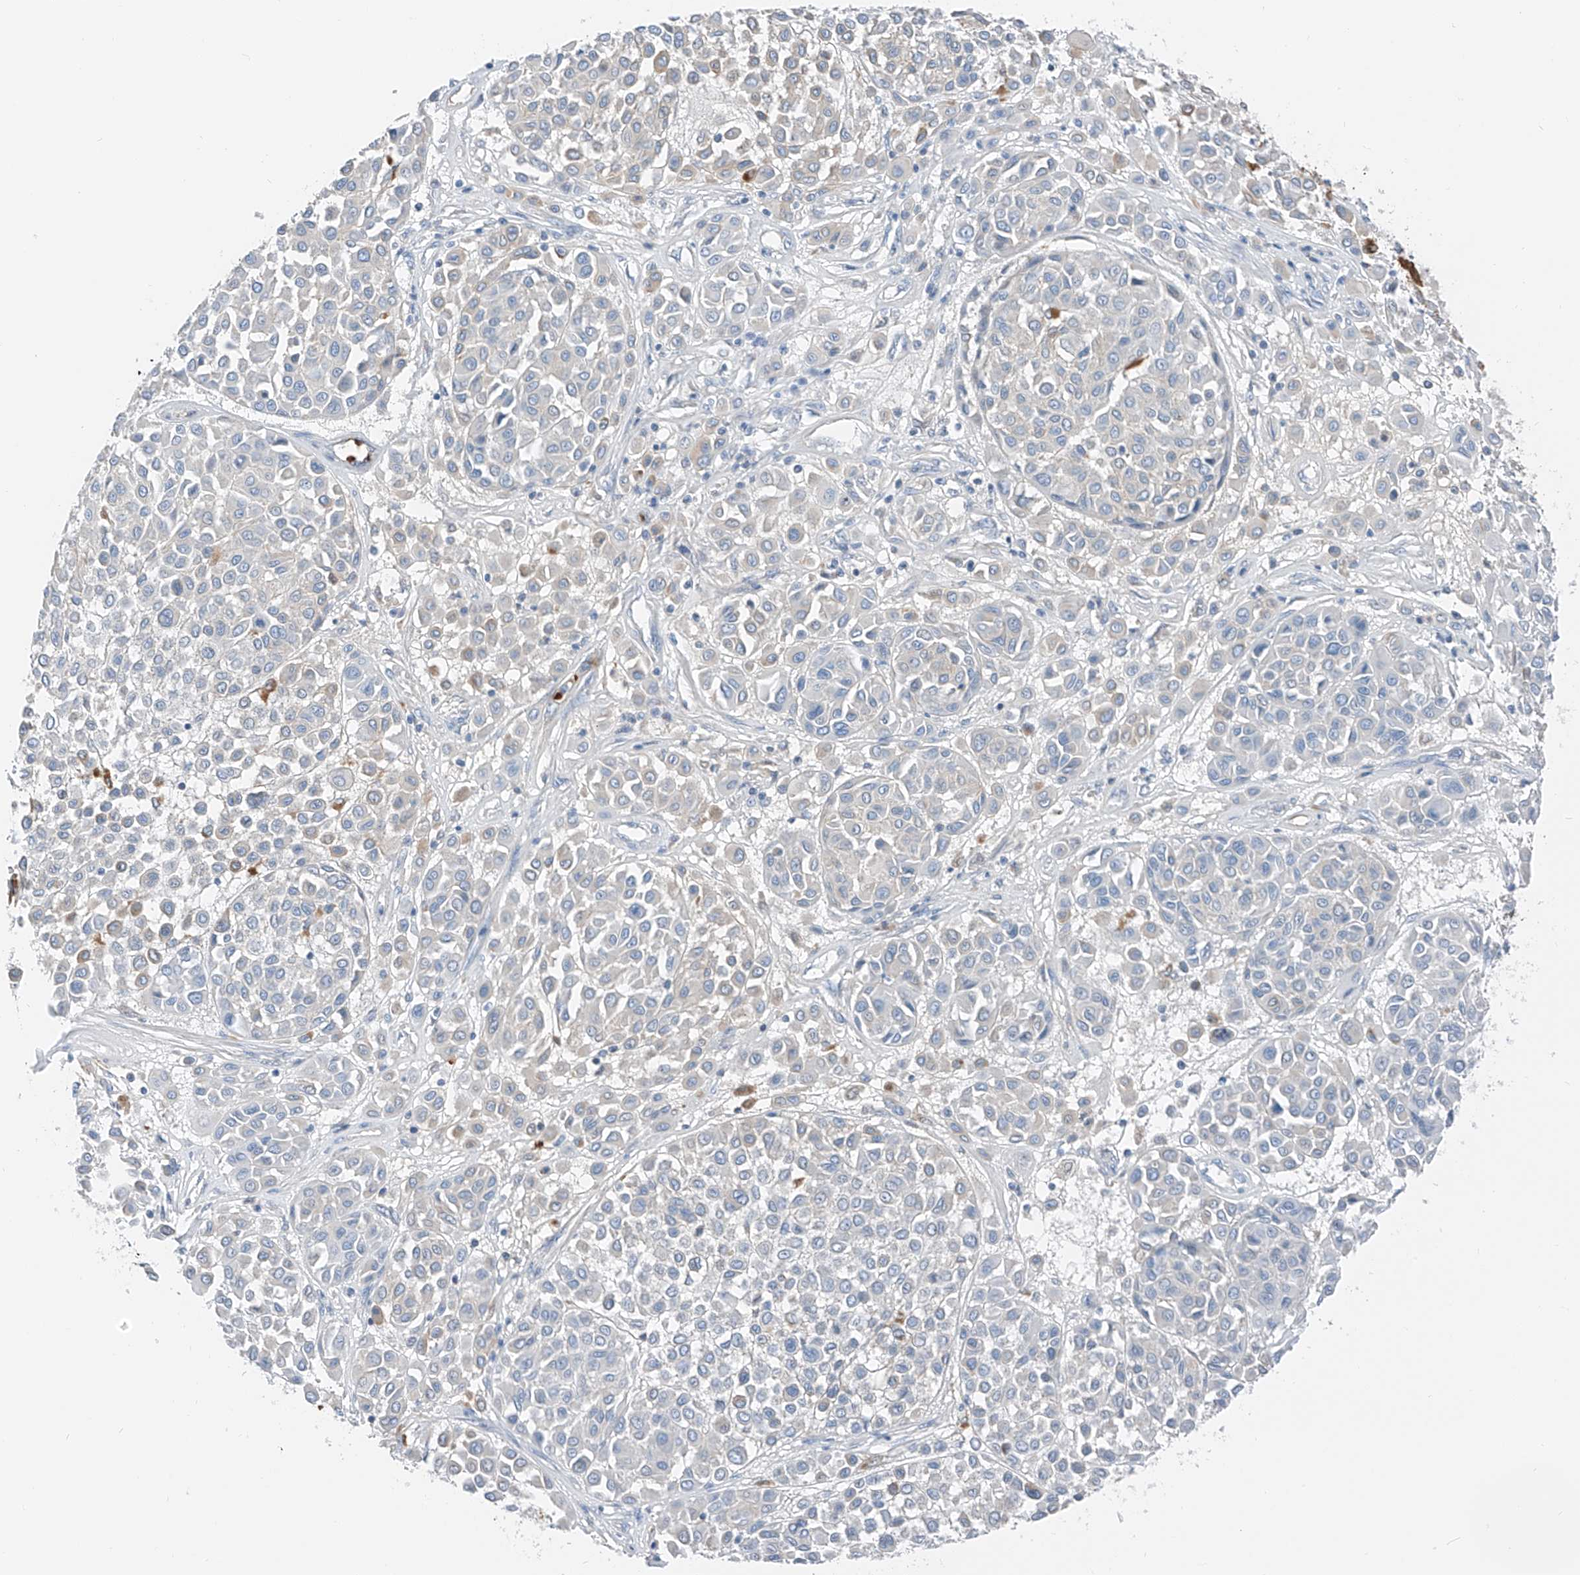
{"staining": {"intensity": "negative", "quantity": "none", "location": "none"}, "tissue": "melanoma", "cell_type": "Tumor cells", "image_type": "cancer", "snomed": [{"axis": "morphology", "description": "Malignant melanoma, Metastatic site"}, {"axis": "topography", "description": "Soft tissue"}], "caption": "The image exhibits no significant positivity in tumor cells of malignant melanoma (metastatic site).", "gene": "PRSS23", "patient": {"sex": "male", "age": 41}}